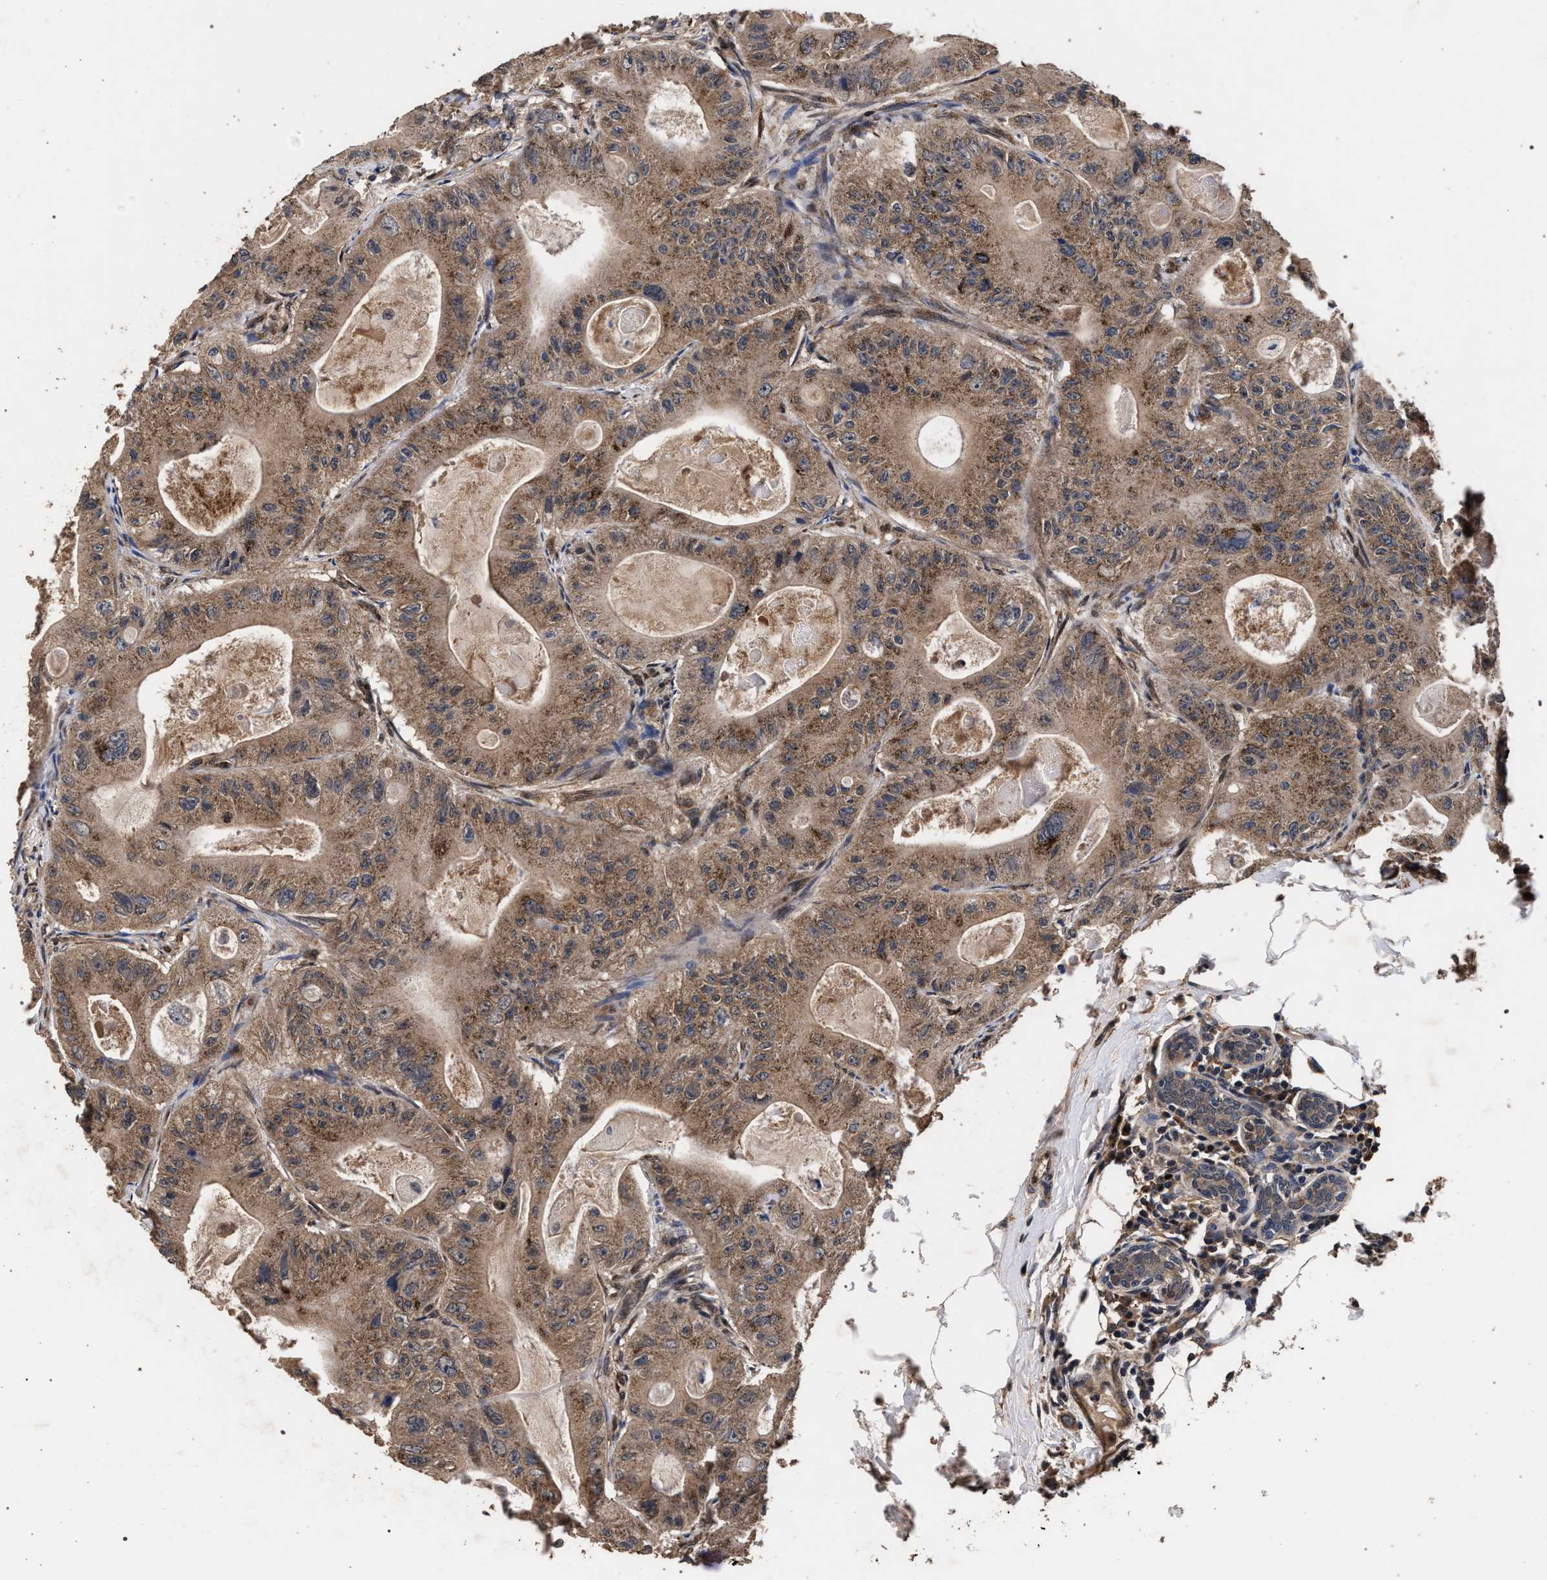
{"staining": {"intensity": "moderate", "quantity": ">75%", "location": "cytoplasmic/membranous"}, "tissue": "colorectal cancer", "cell_type": "Tumor cells", "image_type": "cancer", "snomed": [{"axis": "morphology", "description": "Adenocarcinoma, NOS"}, {"axis": "topography", "description": "Colon"}], "caption": "Immunohistochemistry image of neoplastic tissue: human colorectal cancer stained using immunohistochemistry reveals medium levels of moderate protein expression localized specifically in the cytoplasmic/membranous of tumor cells, appearing as a cytoplasmic/membranous brown color.", "gene": "ACOX1", "patient": {"sex": "female", "age": 46}}